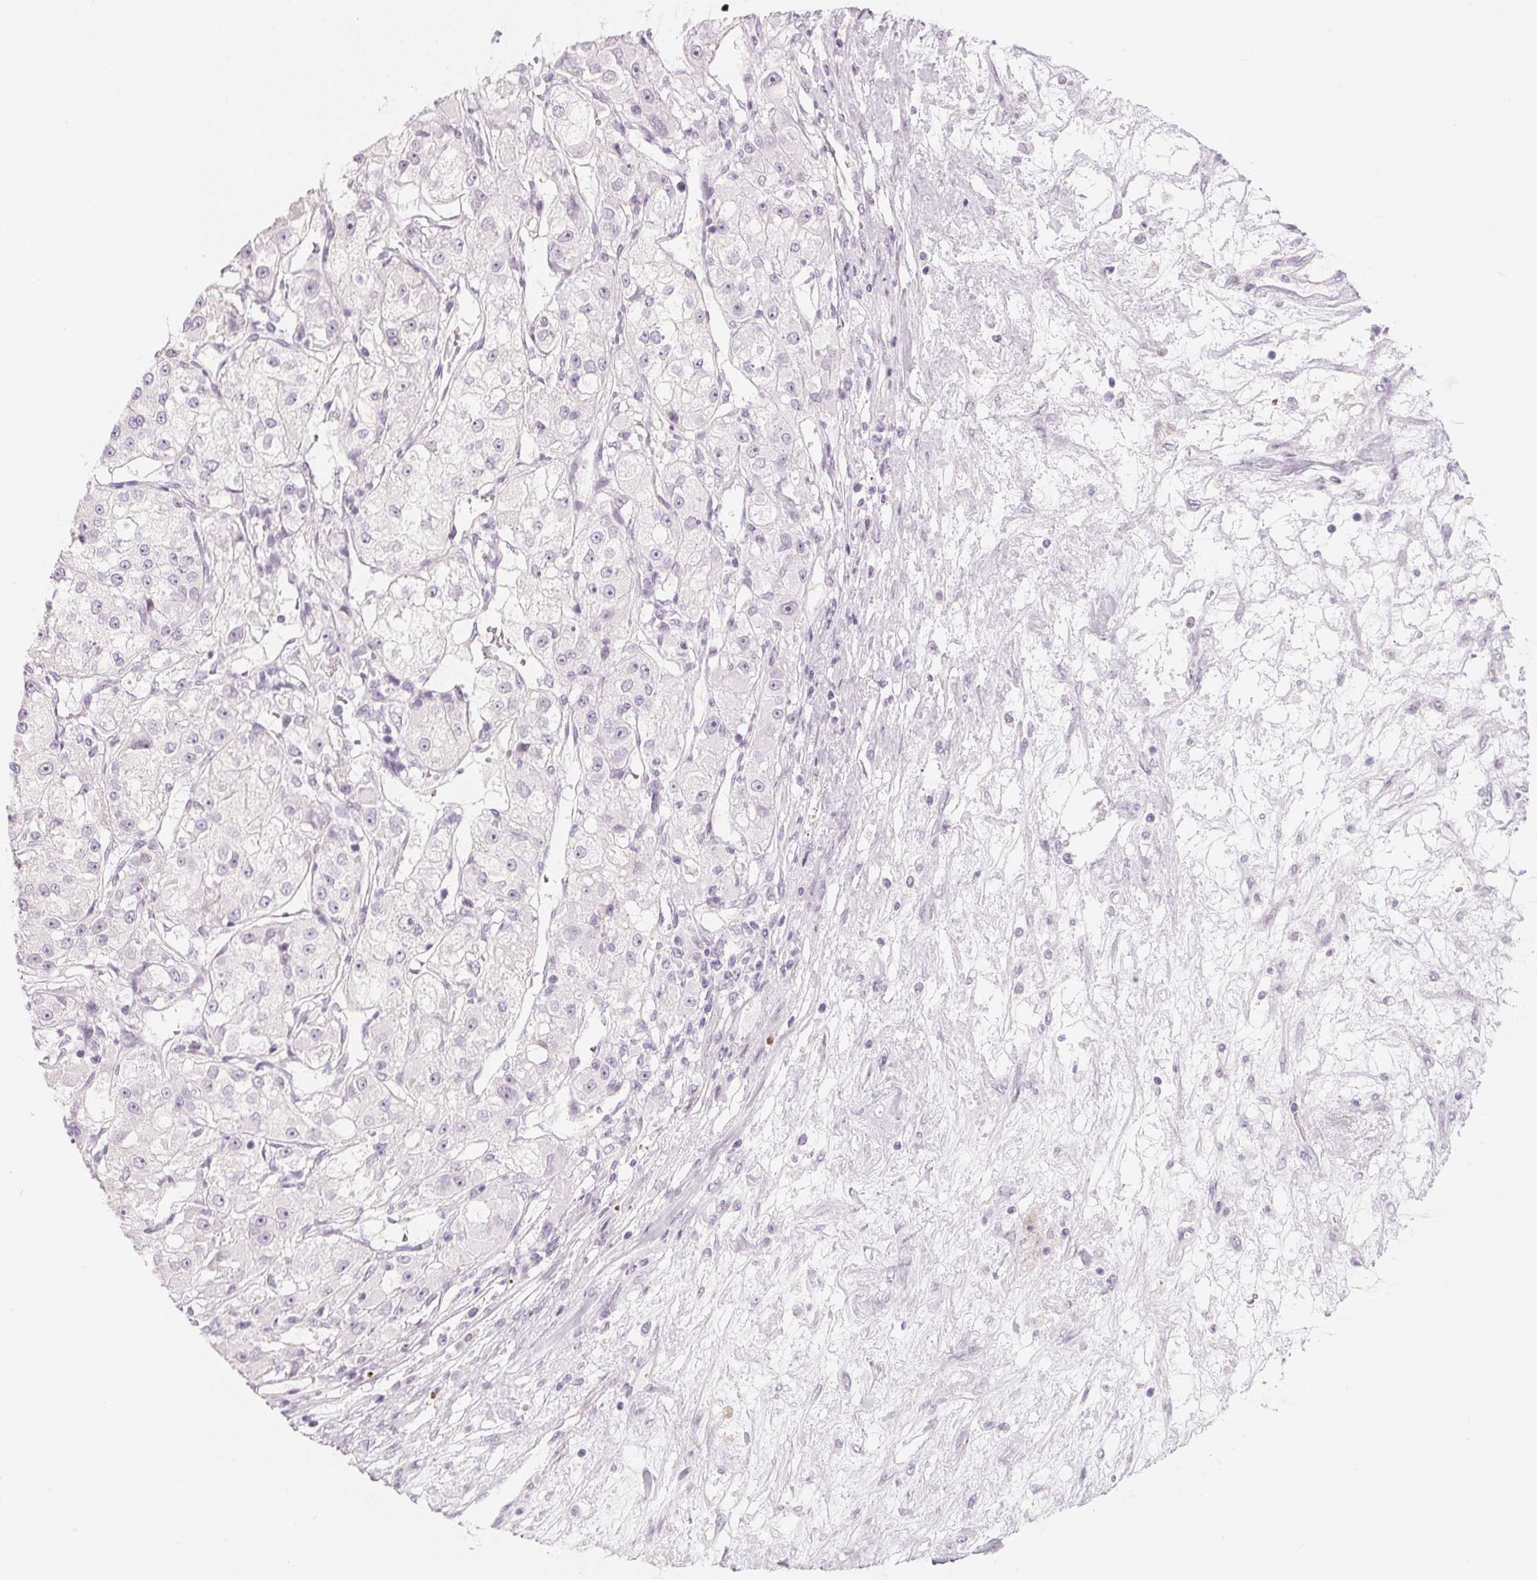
{"staining": {"intensity": "negative", "quantity": "none", "location": "none"}, "tissue": "renal cancer", "cell_type": "Tumor cells", "image_type": "cancer", "snomed": [{"axis": "morphology", "description": "Adenocarcinoma, NOS"}, {"axis": "topography", "description": "Kidney"}], "caption": "Micrograph shows no significant protein staining in tumor cells of renal cancer. The staining is performed using DAB brown chromogen with nuclei counter-stained in using hematoxylin.", "gene": "SH3GL2", "patient": {"sex": "female", "age": 63}}